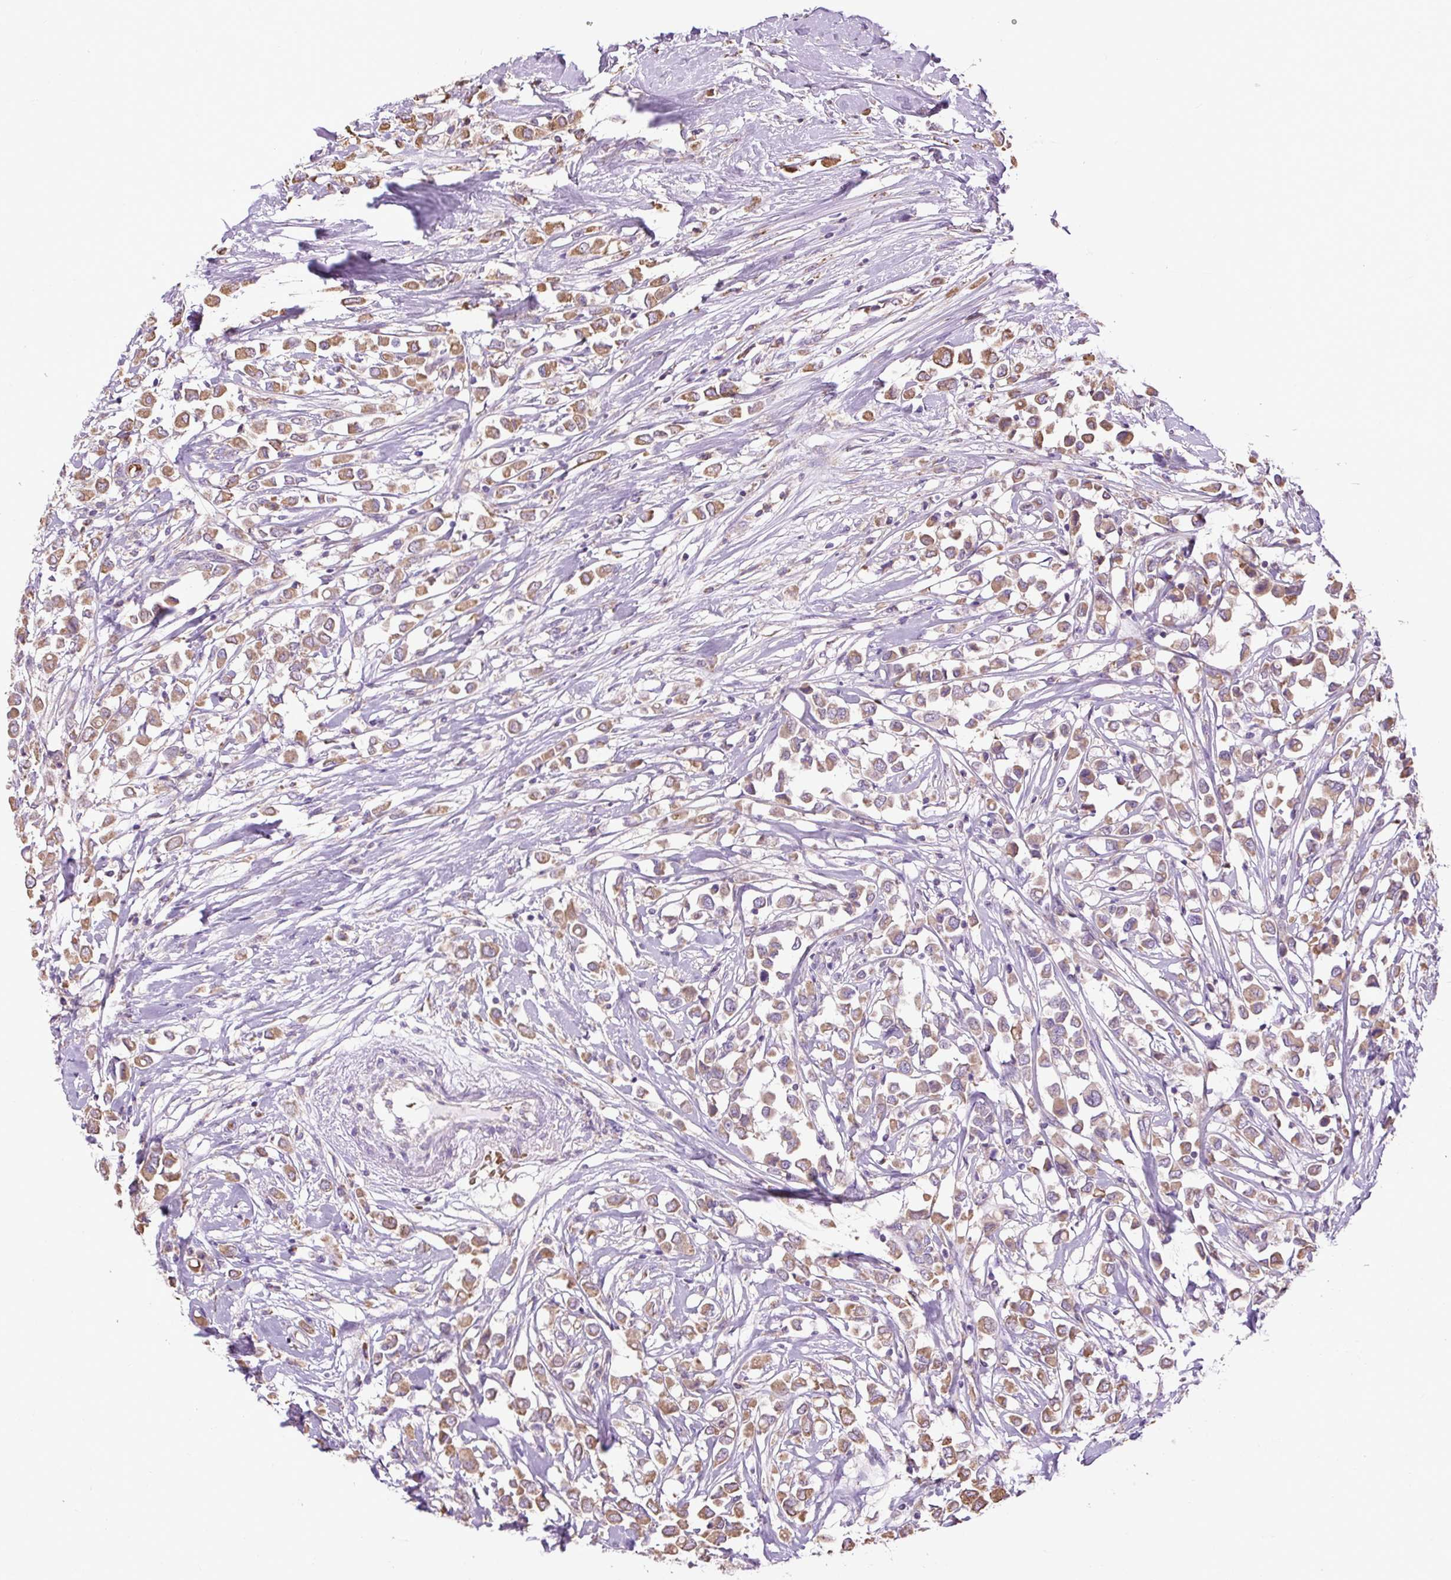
{"staining": {"intensity": "moderate", "quantity": "25%-75%", "location": "cytoplasmic/membranous"}, "tissue": "breast cancer", "cell_type": "Tumor cells", "image_type": "cancer", "snomed": [{"axis": "morphology", "description": "Duct carcinoma"}, {"axis": "topography", "description": "Breast"}], "caption": "Tumor cells display medium levels of moderate cytoplasmic/membranous expression in about 25%-75% of cells in human infiltrating ductal carcinoma (breast).", "gene": "PLCG1", "patient": {"sex": "female", "age": 61}}